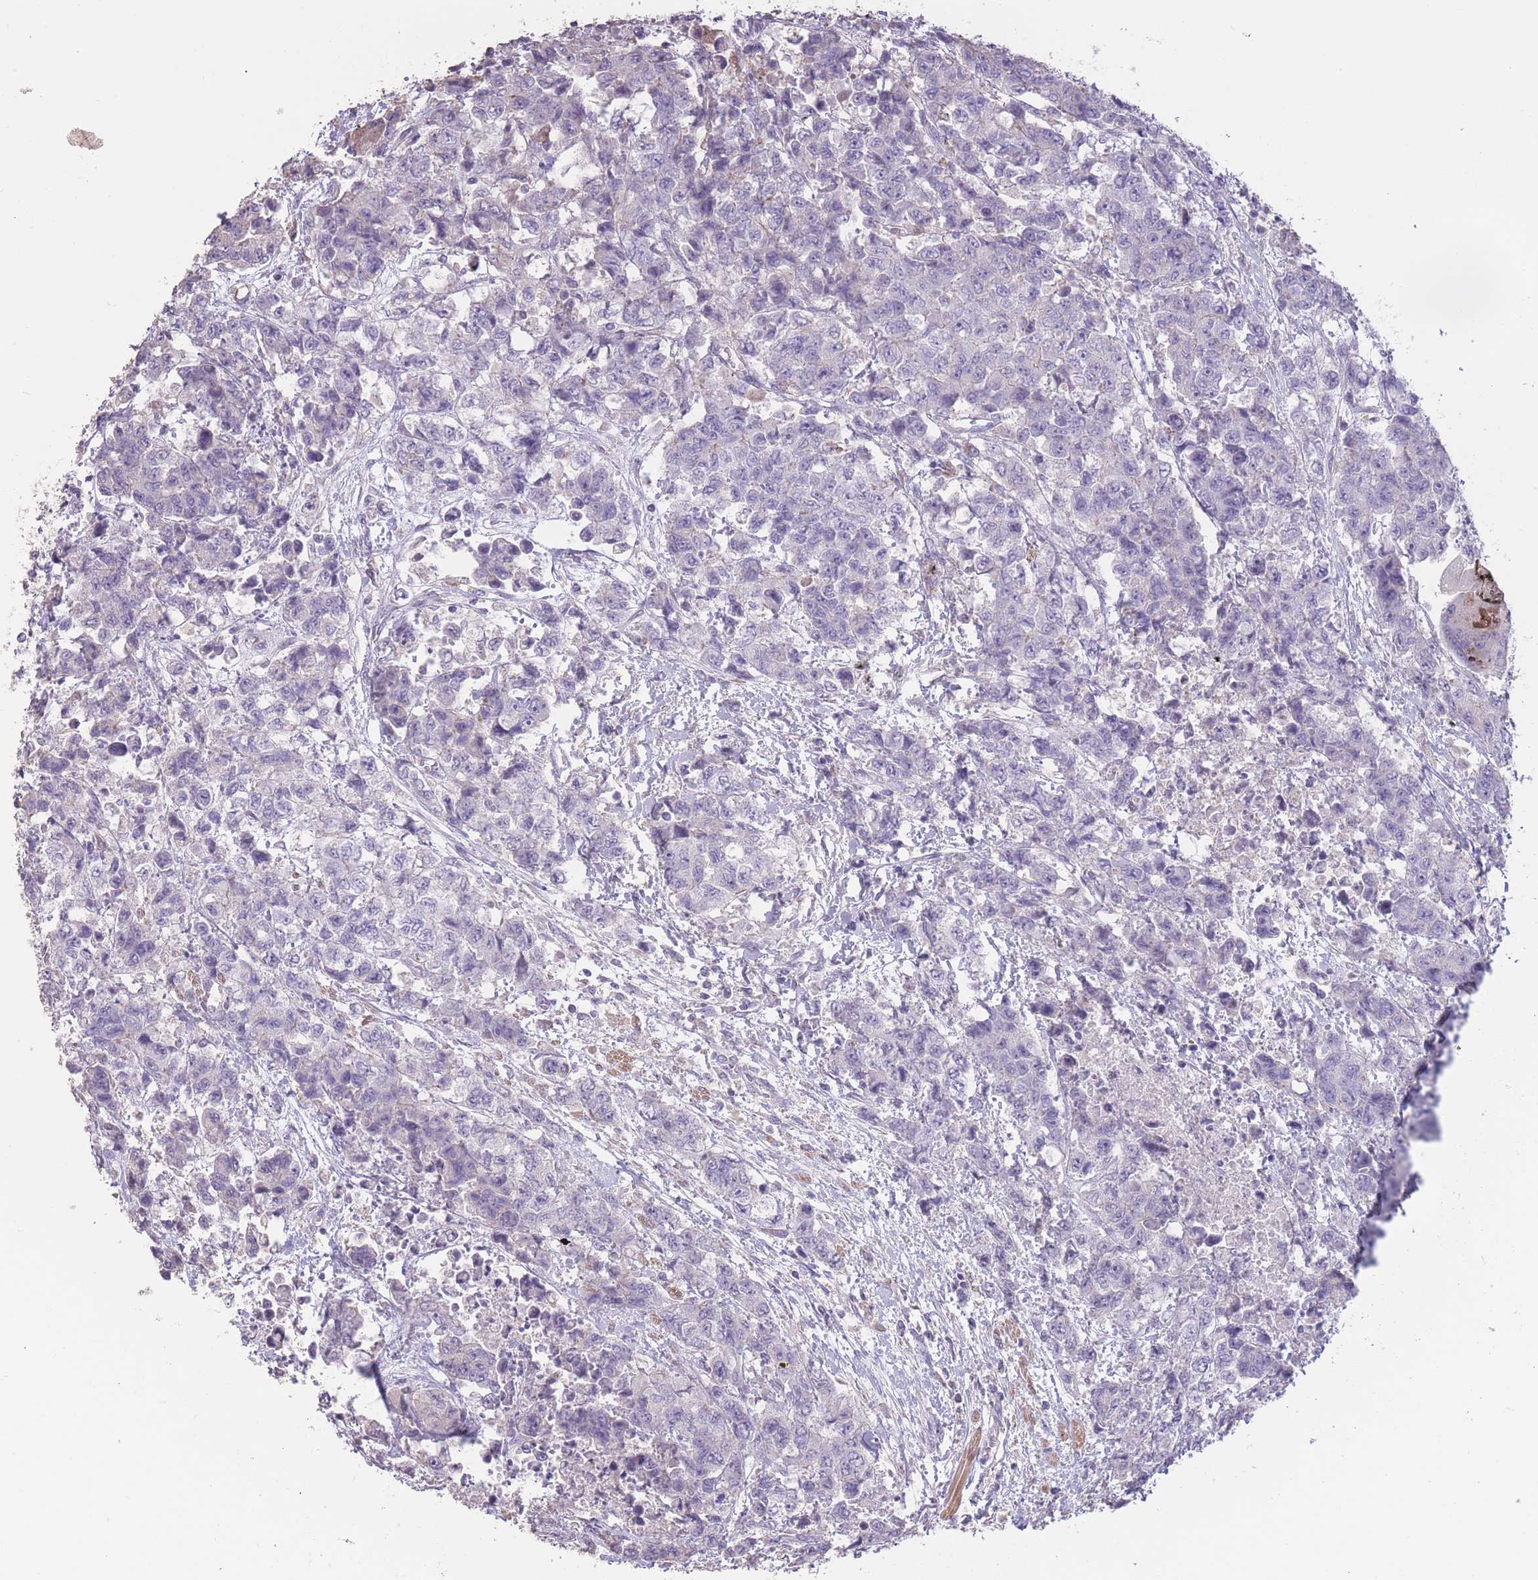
{"staining": {"intensity": "negative", "quantity": "none", "location": "none"}, "tissue": "urothelial cancer", "cell_type": "Tumor cells", "image_type": "cancer", "snomed": [{"axis": "morphology", "description": "Urothelial carcinoma, High grade"}, {"axis": "topography", "description": "Urinary bladder"}], "caption": "DAB immunohistochemical staining of human urothelial cancer exhibits no significant staining in tumor cells.", "gene": "RSPH10B", "patient": {"sex": "female", "age": 78}}